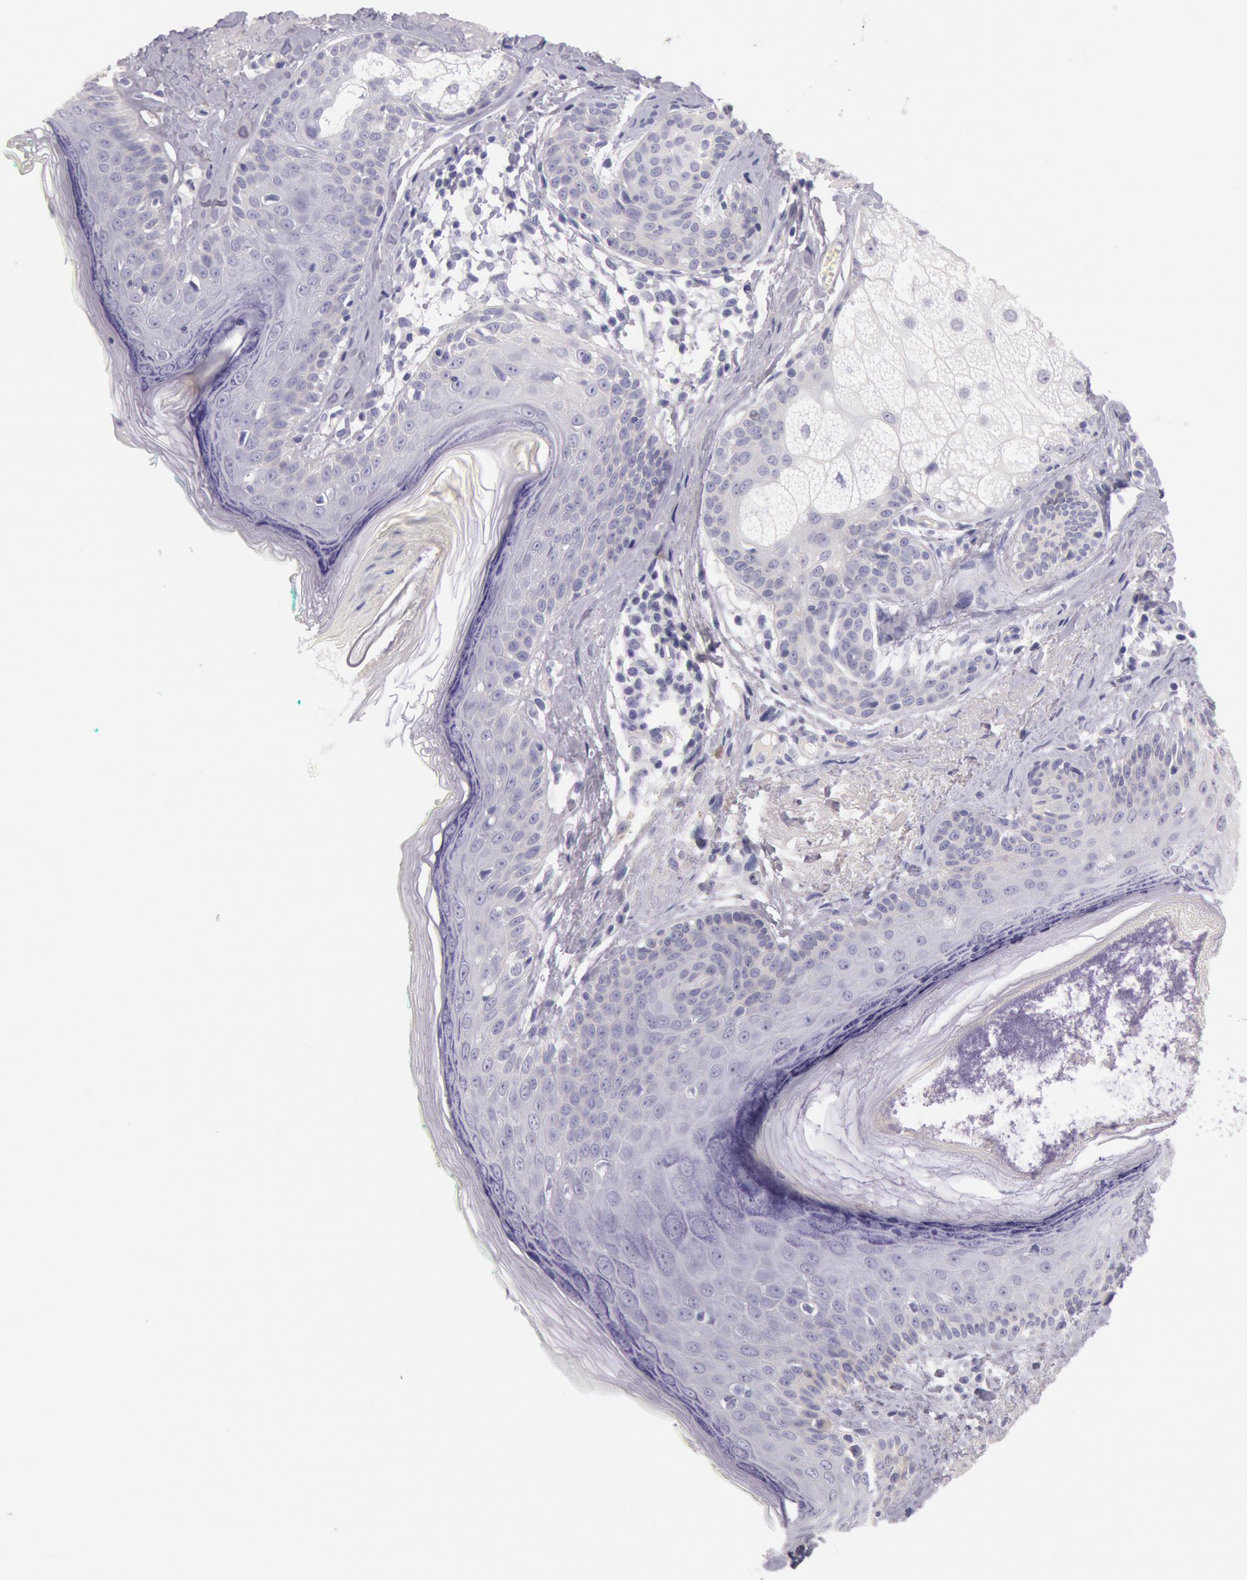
{"staining": {"intensity": "negative", "quantity": "none", "location": "none"}, "tissue": "skin cancer", "cell_type": "Tumor cells", "image_type": "cancer", "snomed": [{"axis": "morphology", "description": "Basal cell carcinoma"}, {"axis": "topography", "description": "Skin"}], "caption": "The immunohistochemistry histopathology image has no significant staining in tumor cells of basal cell carcinoma (skin) tissue.", "gene": "EGFR", "patient": {"sex": "male", "age": 63}}